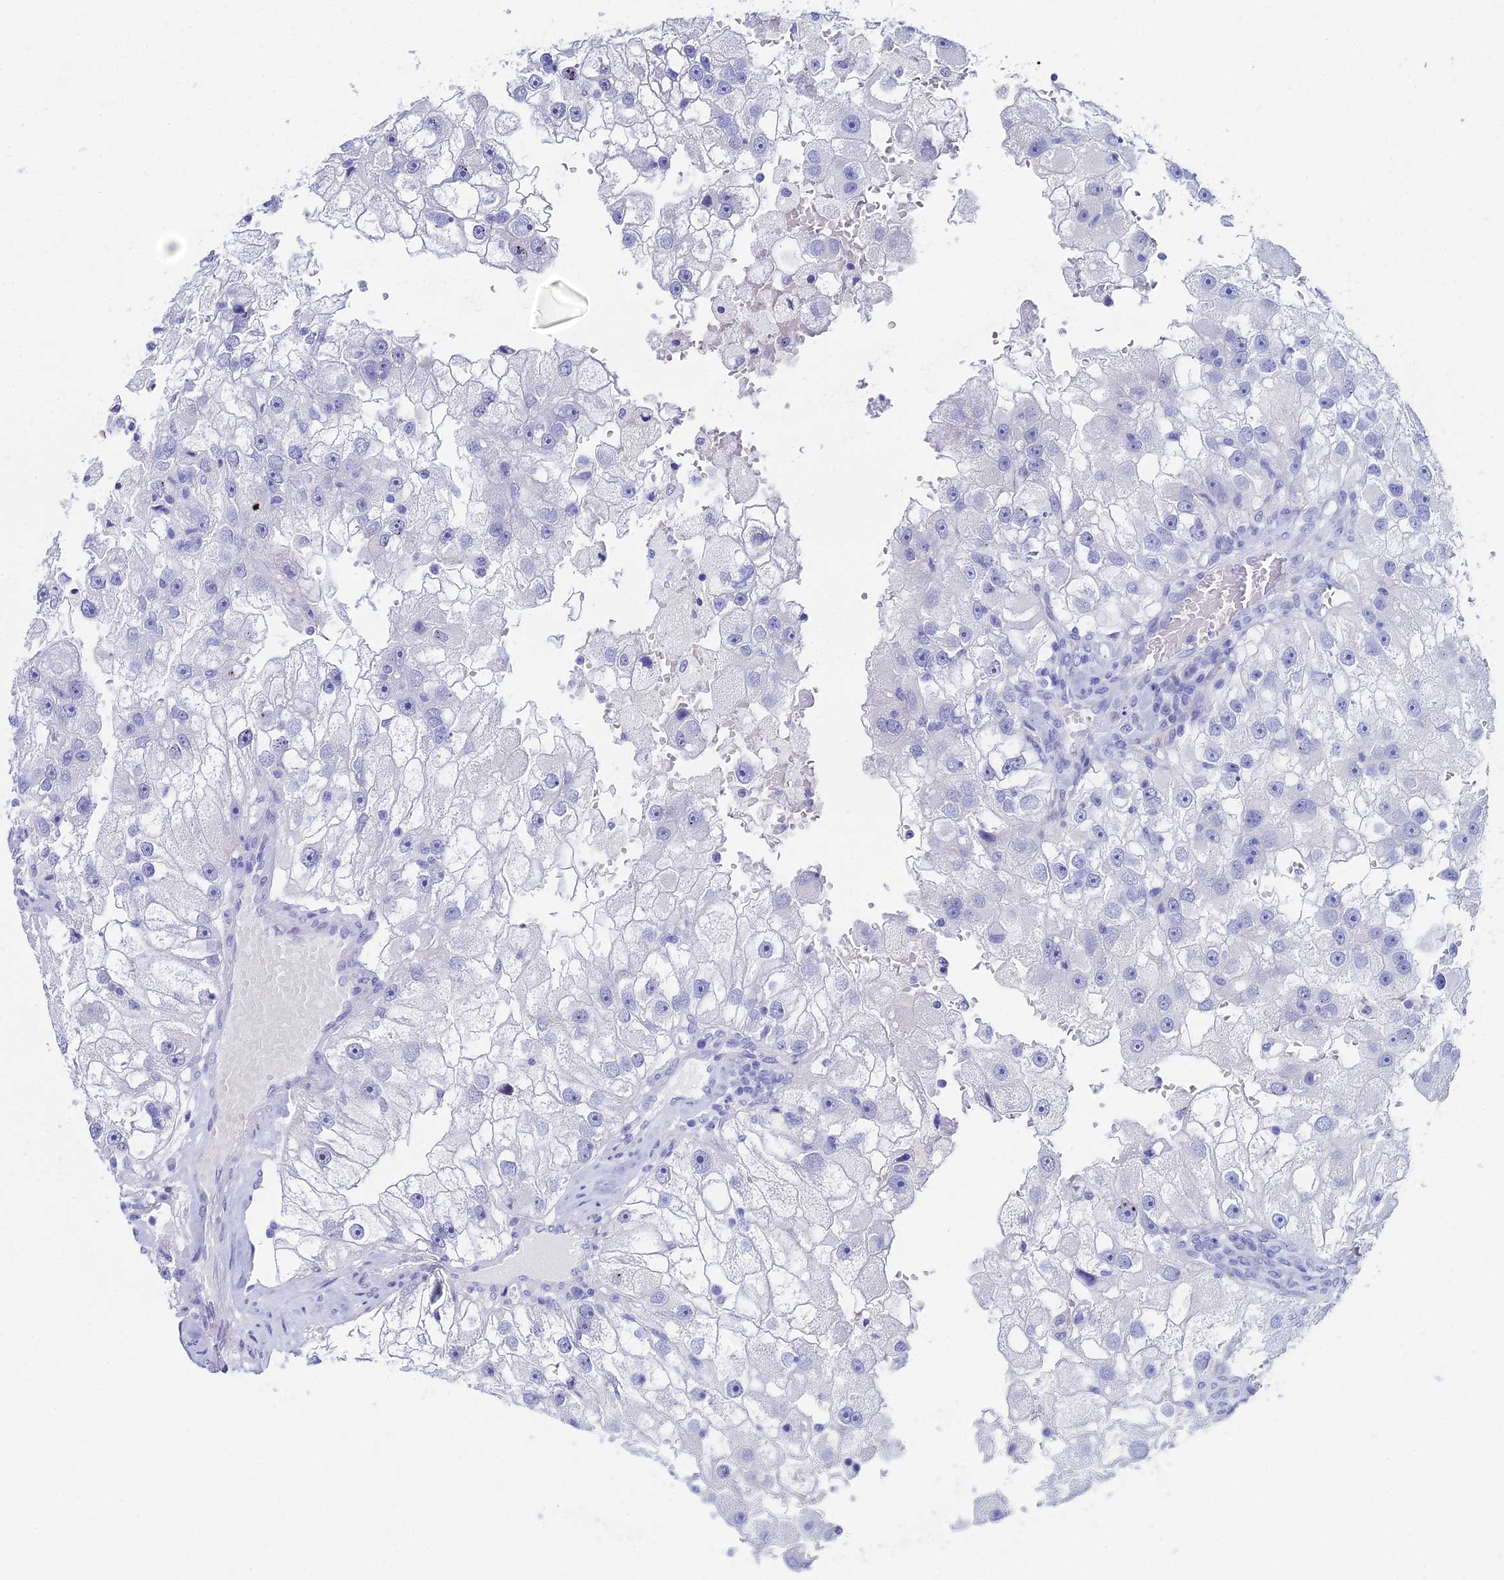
{"staining": {"intensity": "negative", "quantity": "none", "location": "none"}, "tissue": "renal cancer", "cell_type": "Tumor cells", "image_type": "cancer", "snomed": [{"axis": "morphology", "description": "Adenocarcinoma, NOS"}, {"axis": "topography", "description": "Kidney"}], "caption": "Tumor cells are negative for protein expression in human renal adenocarcinoma.", "gene": "HSPA1L", "patient": {"sex": "male", "age": 63}}